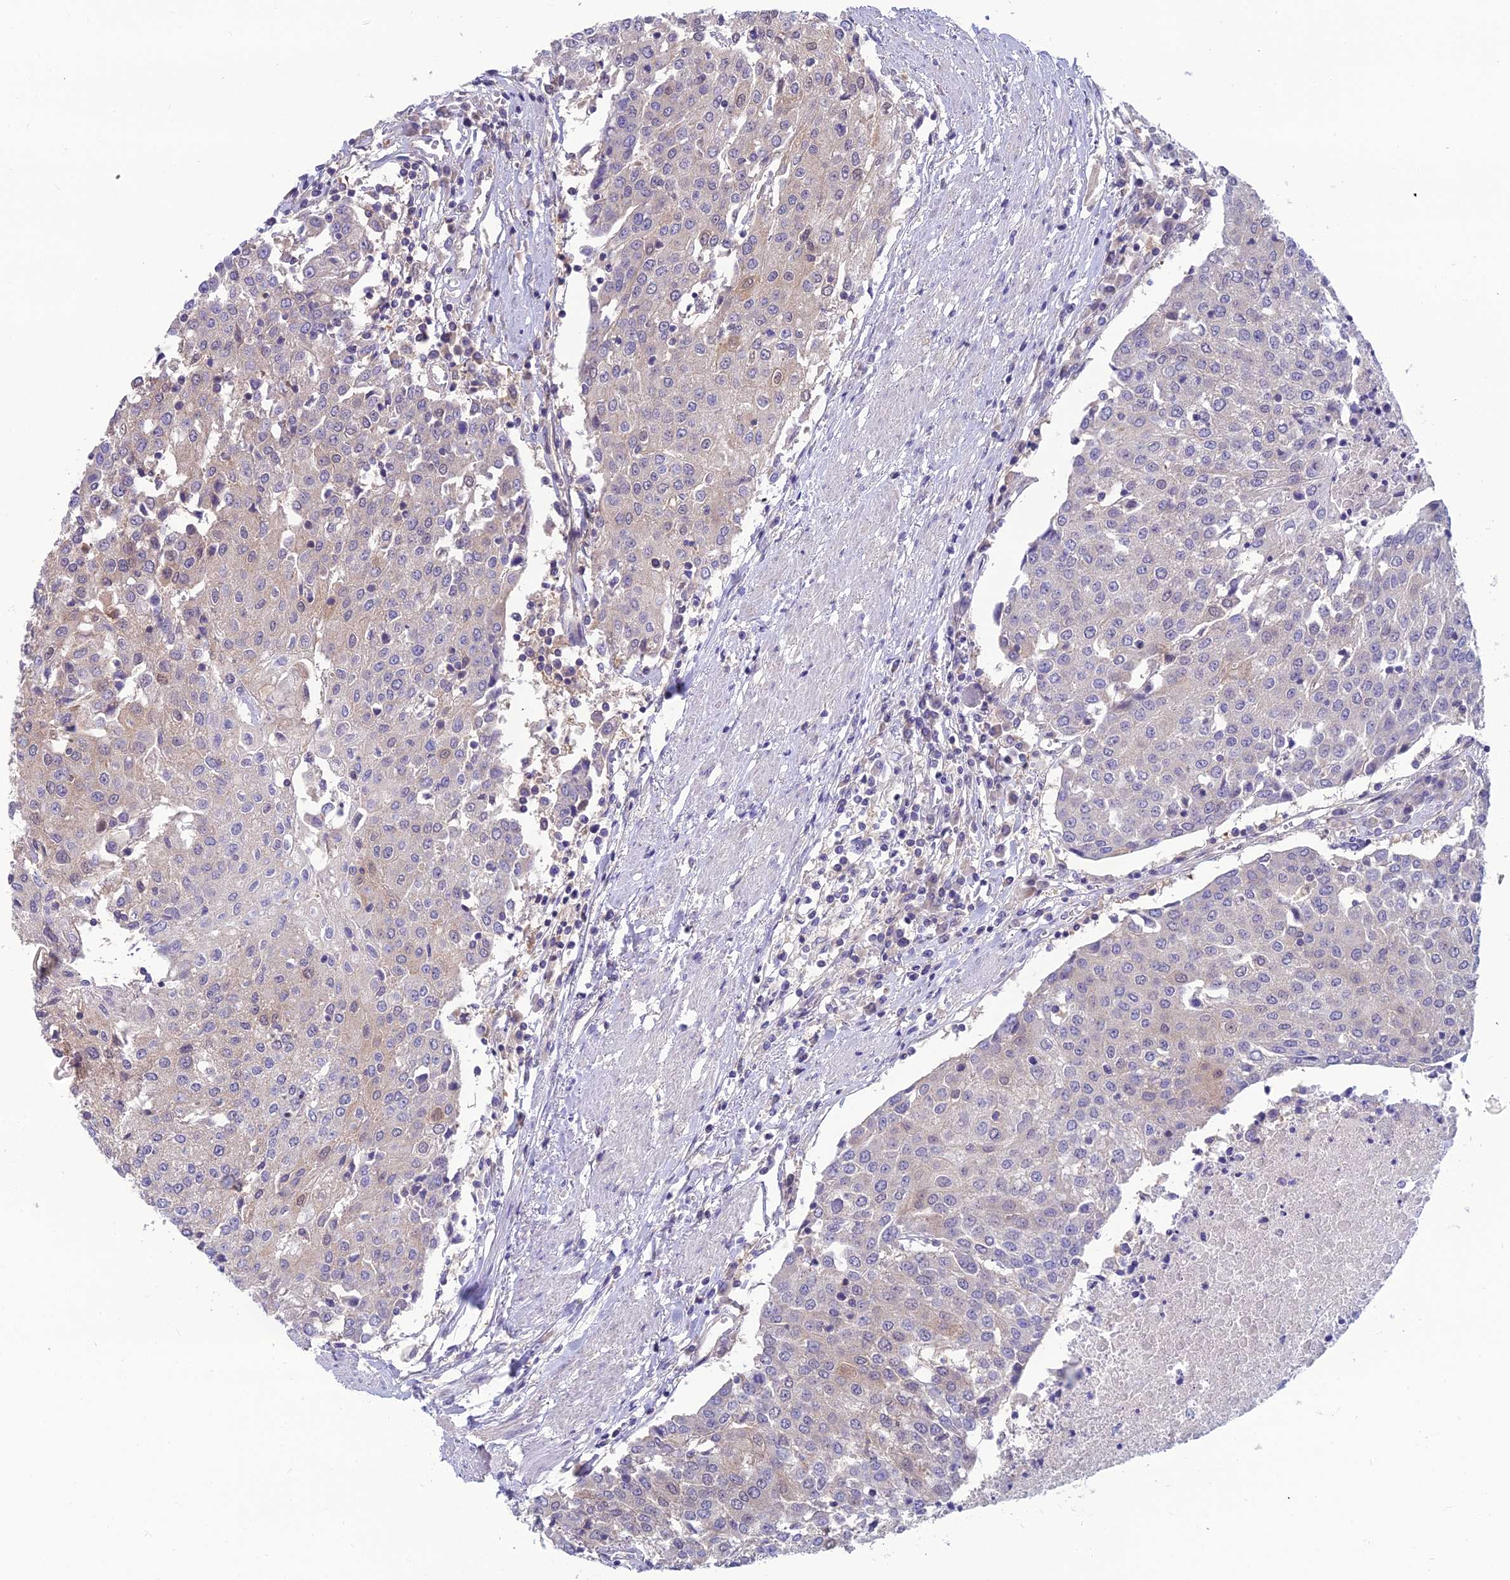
{"staining": {"intensity": "negative", "quantity": "none", "location": "none"}, "tissue": "urothelial cancer", "cell_type": "Tumor cells", "image_type": "cancer", "snomed": [{"axis": "morphology", "description": "Urothelial carcinoma, High grade"}, {"axis": "topography", "description": "Urinary bladder"}], "caption": "Immunohistochemistry of urothelial carcinoma (high-grade) demonstrates no expression in tumor cells.", "gene": "MVD", "patient": {"sex": "female", "age": 85}}